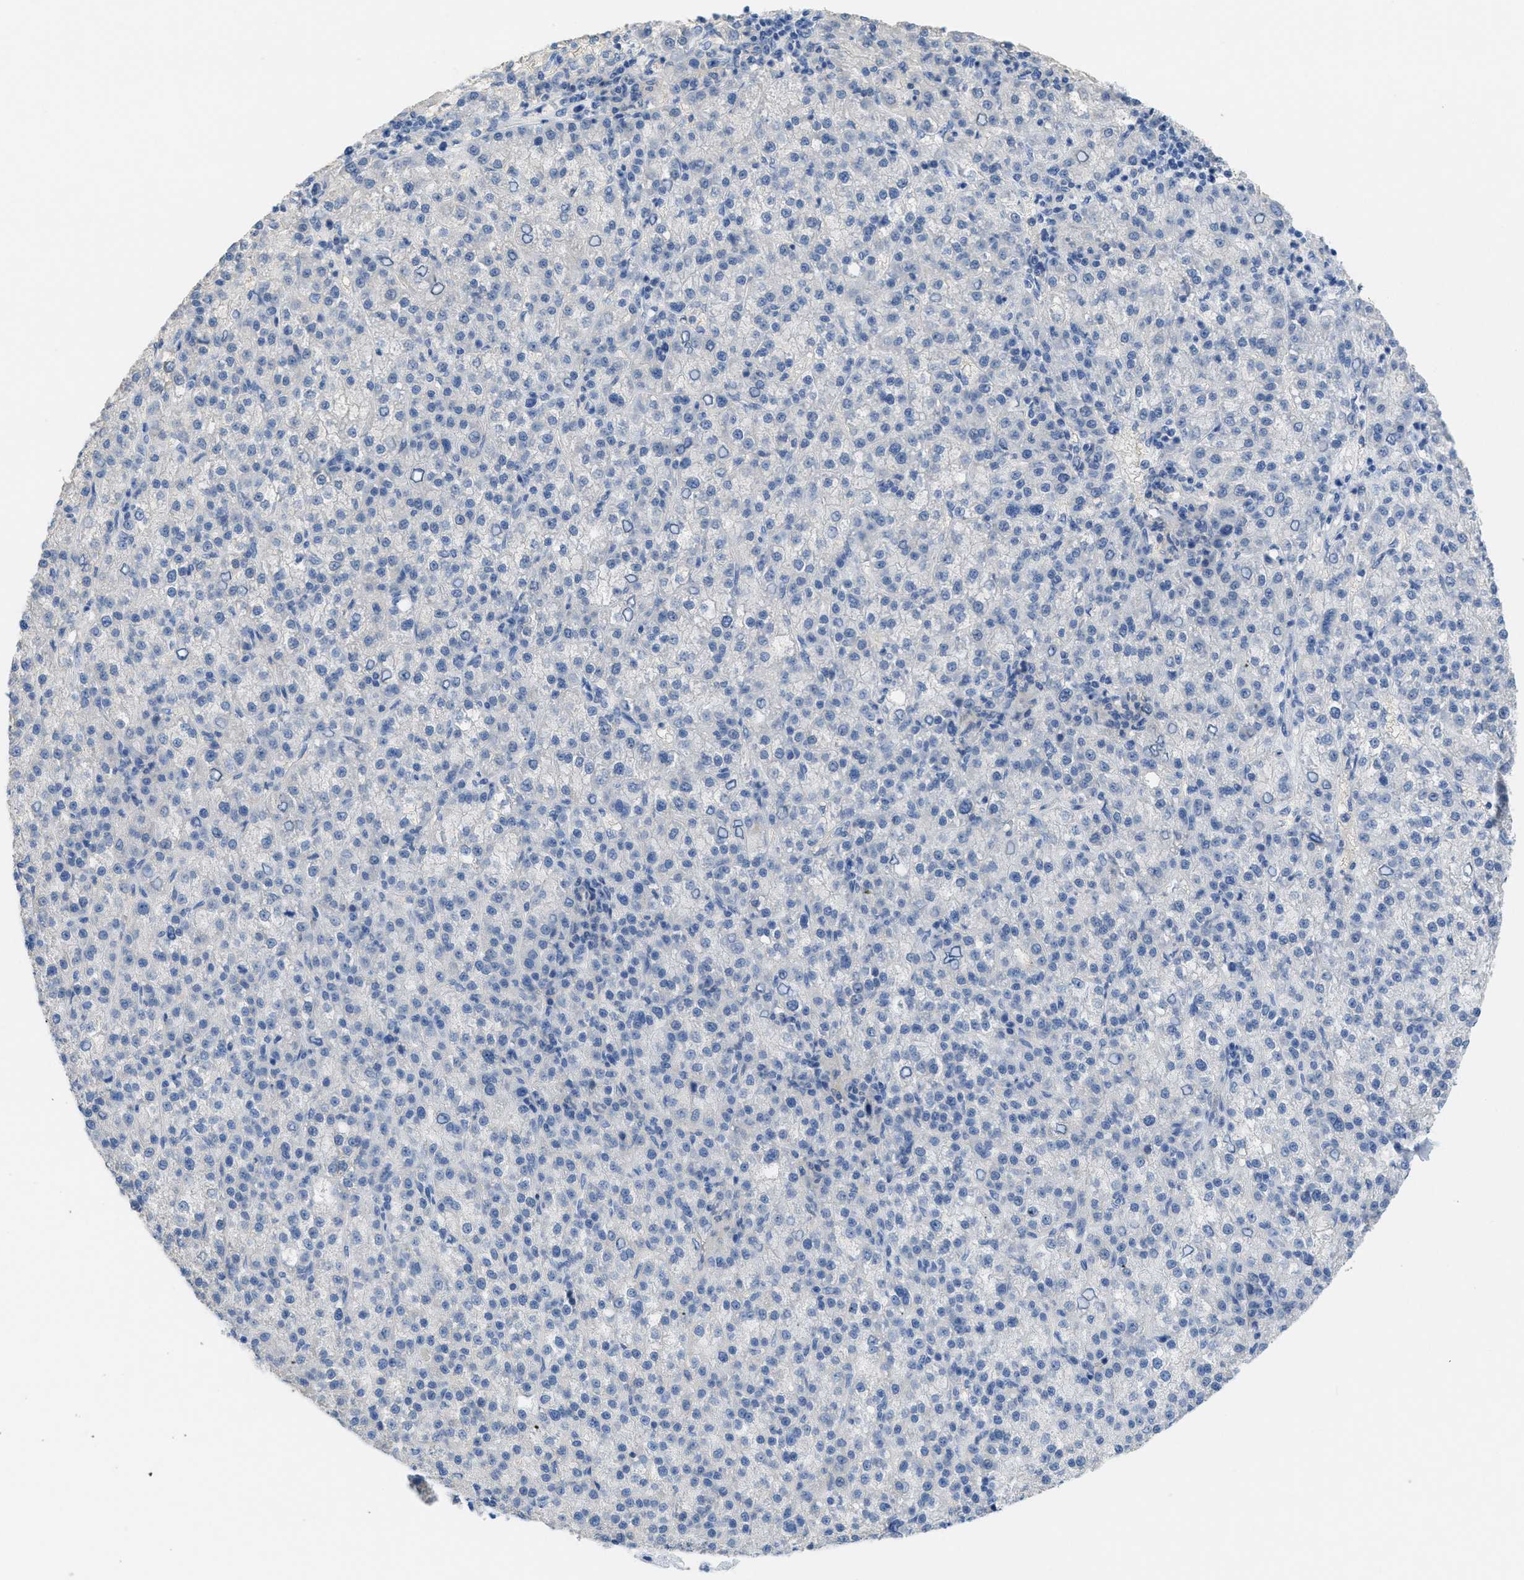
{"staining": {"intensity": "negative", "quantity": "none", "location": "none"}, "tissue": "liver cancer", "cell_type": "Tumor cells", "image_type": "cancer", "snomed": [{"axis": "morphology", "description": "Carcinoma, Hepatocellular, NOS"}, {"axis": "topography", "description": "Liver"}], "caption": "A histopathology image of human liver cancer (hepatocellular carcinoma) is negative for staining in tumor cells.", "gene": "CNNM4", "patient": {"sex": "female", "age": 58}}